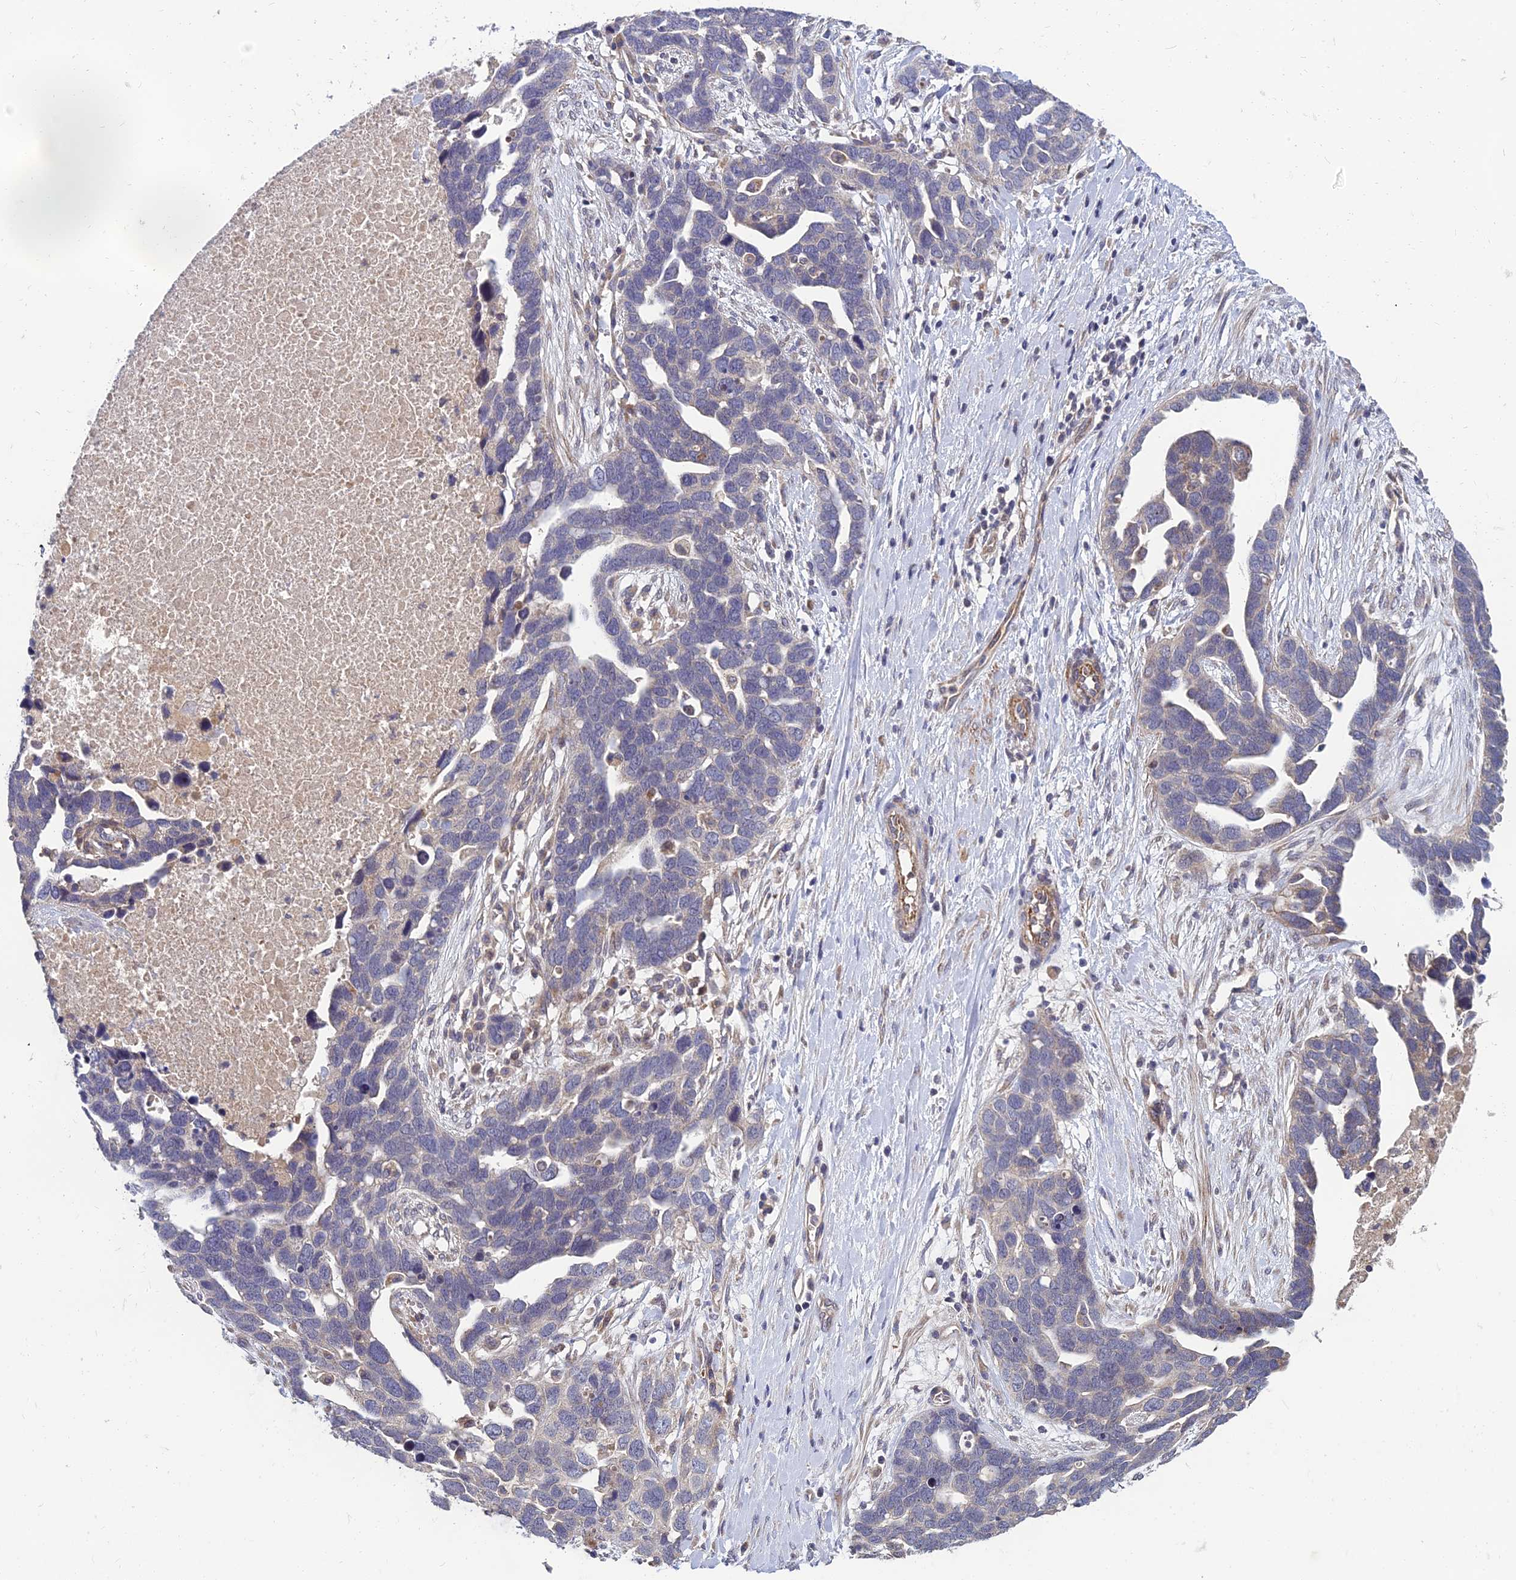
{"staining": {"intensity": "weak", "quantity": "<25%", "location": "cytoplasmic/membranous"}, "tissue": "ovarian cancer", "cell_type": "Tumor cells", "image_type": "cancer", "snomed": [{"axis": "morphology", "description": "Cystadenocarcinoma, serous, NOS"}, {"axis": "topography", "description": "Ovary"}], "caption": "This is an IHC image of ovarian cancer (serous cystadenocarcinoma). There is no expression in tumor cells.", "gene": "NPY", "patient": {"sex": "female", "age": 54}}